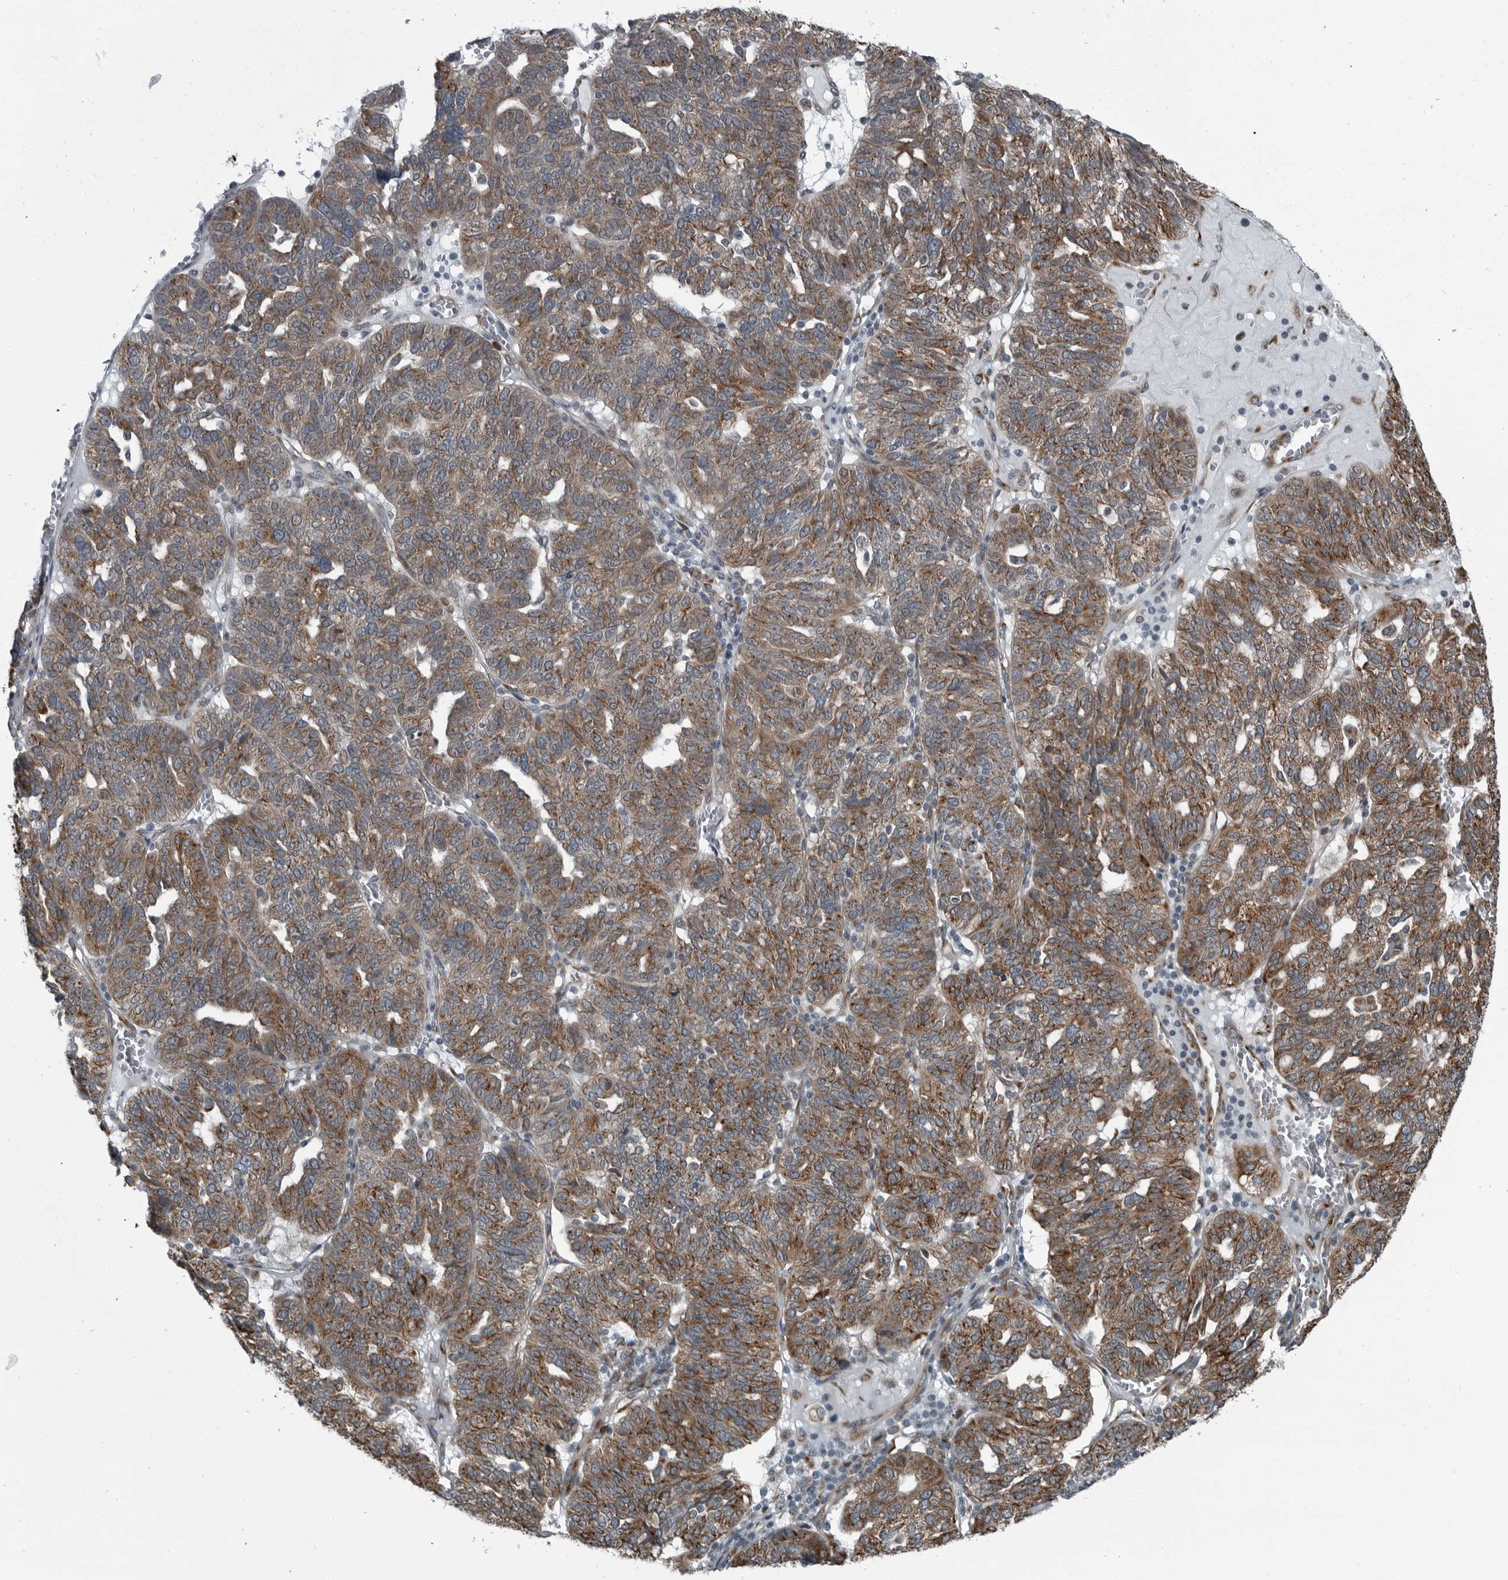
{"staining": {"intensity": "moderate", "quantity": ">75%", "location": "cytoplasmic/membranous"}, "tissue": "ovarian cancer", "cell_type": "Tumor cells", "image_type": "cancer", "snomed": [{"axis": "morphology", "description": "Cystadenocarcinoma, serous, NOS"}, {"axis": "topography", "description": "Ovary"}], "caption": "Protein expression analysis of ovarian cancer (serous cystadenocarcinoma) demonstrates moderate cytoplasmic/membranous staining in approximately >75% of tumor cells.", "gene": "CEP85", "patient": {"sex": "female", "age": 59}}